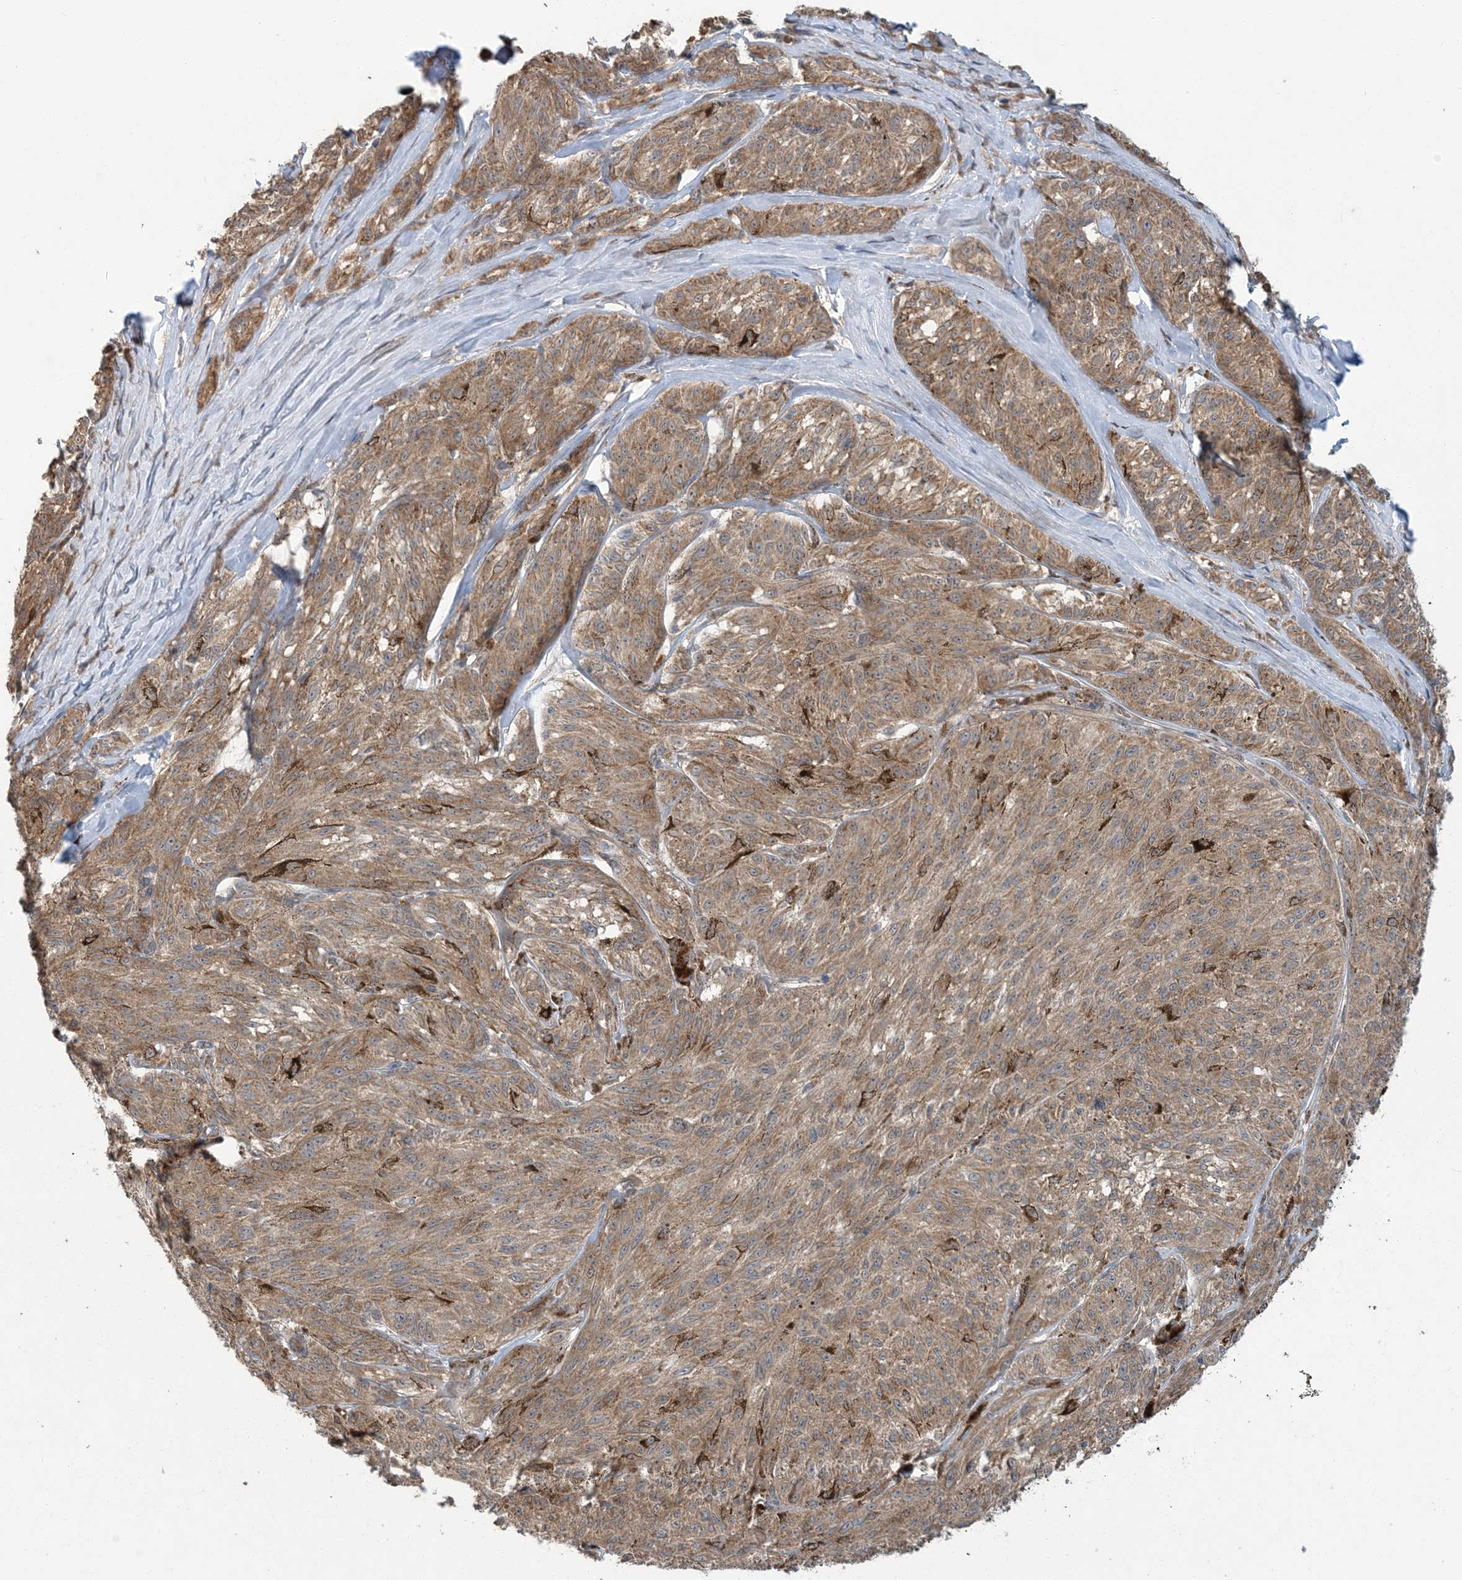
{"staining": {"intensity": "moderate", "quantity": ">75%", "location": "cytoplasmic/membranous"}, "tissue": "melanoma", "cell_type": "Tumor cells", "image_type": "cancer", "snomed": [{"axis": "morphology", "description": "Malignant melanoma, NOS"}, {"axis": "topography", "description": "Skin"}], "caption": "The immunohistochemical stain labels moderate cytoplasmic/membranous expression in tumor cells of melanoma tissue. The protein is stained brown, and the nuclei are stained in blue (DAB (3,3'-diaminobenzidine) IHC with brightfield microscopy, high magnification).", "gene": "ERI2", "patient": {"sex": "female", "age": 72}}